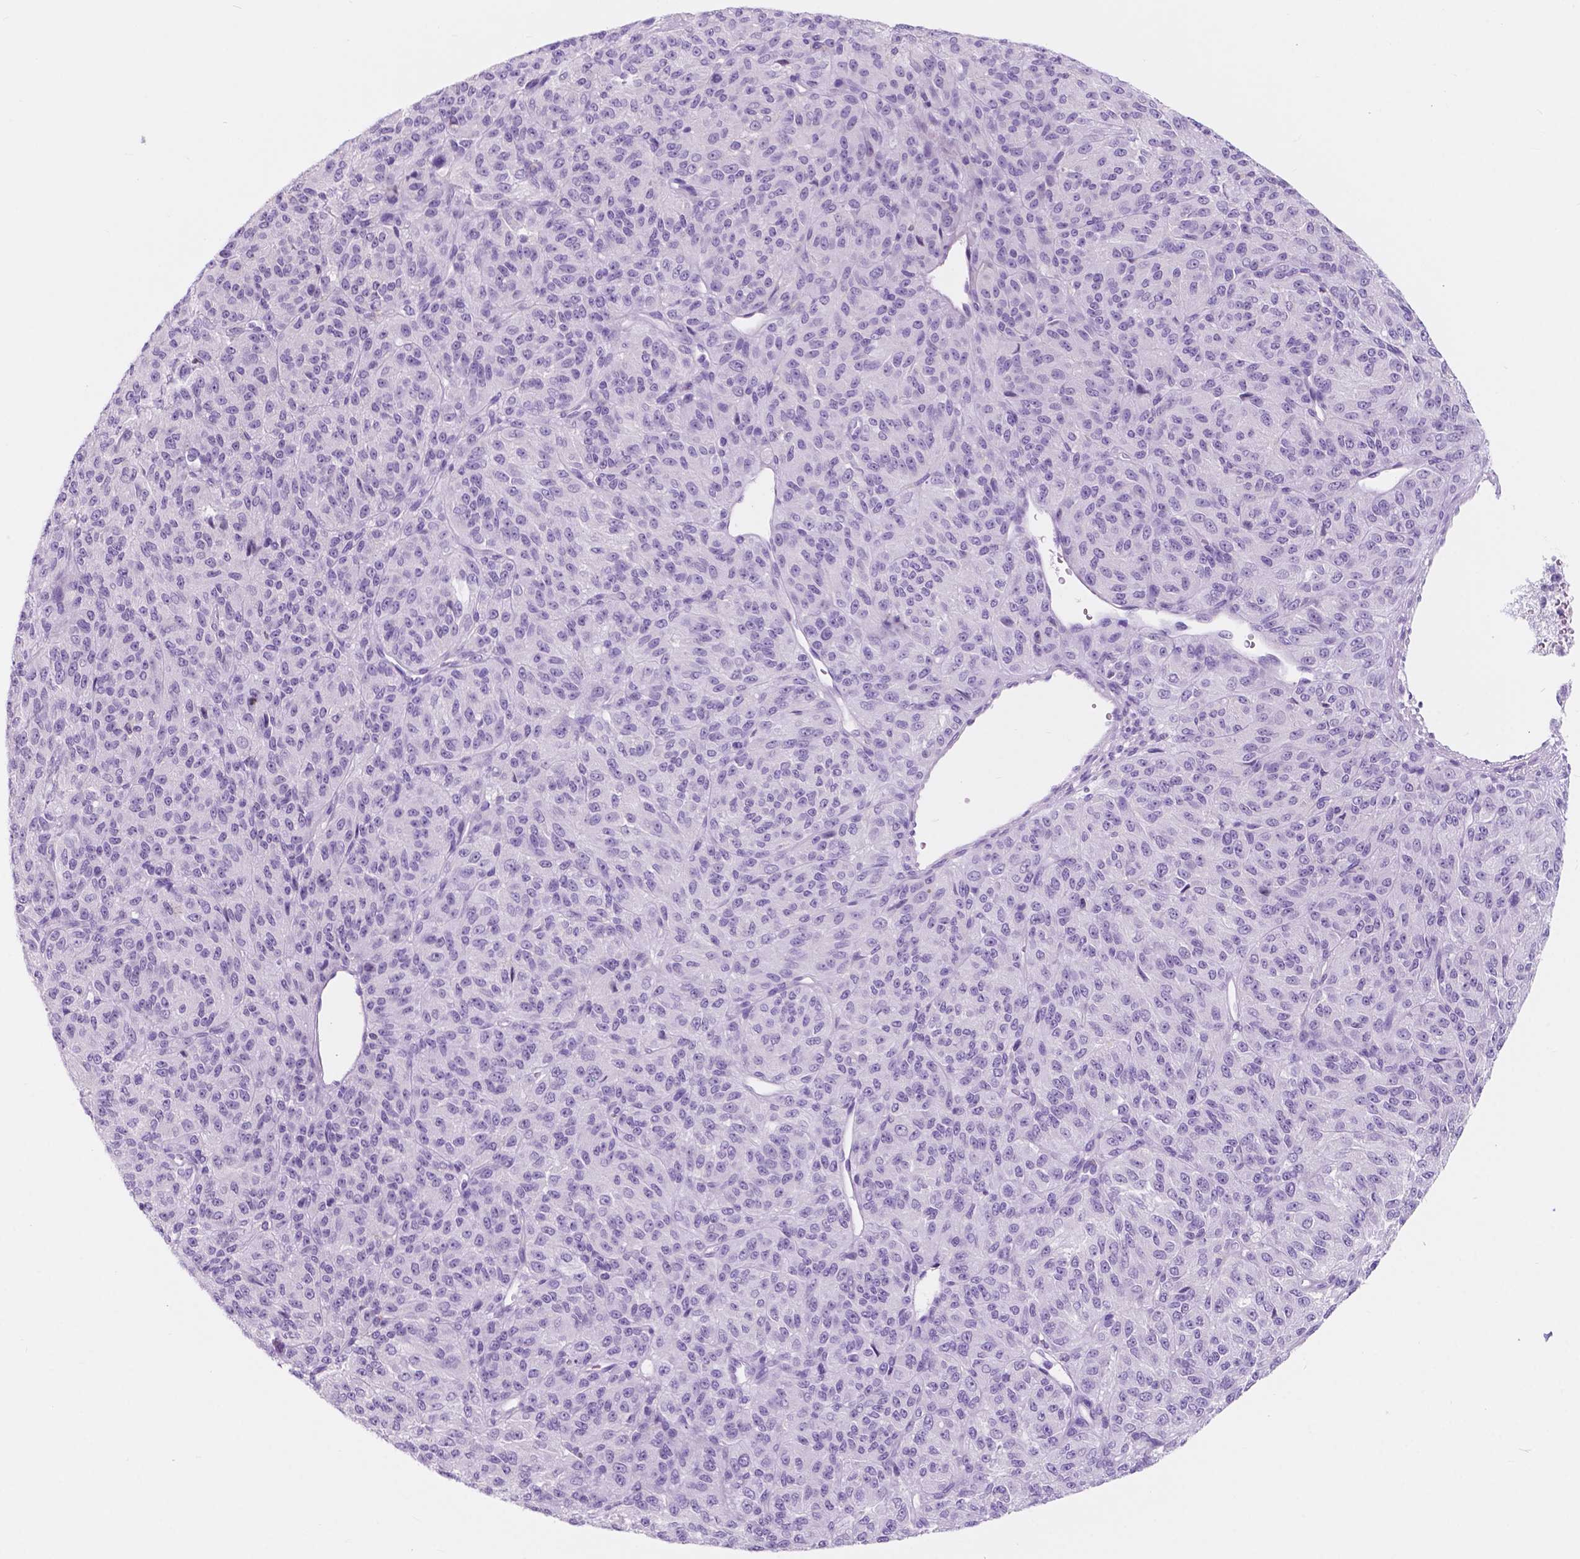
{"staining": {"intensity": "negative", "quantity": "none", "location": "none"}, "tissue": "melanoma", "cell_type": "Tumor cells", "image_type": "cancer", "snomed": [{"axis": "morphology", "description": "Malignant melanoma, Metastatic site"}, {"axis": "topography", "description": "Brain"}], "caption": "Immunohistochemistry (IHC) of melanoma shows no positivity in tumor cells.", "gene": "CUZD1", "patient": {"sex": "female", "age": 56}}